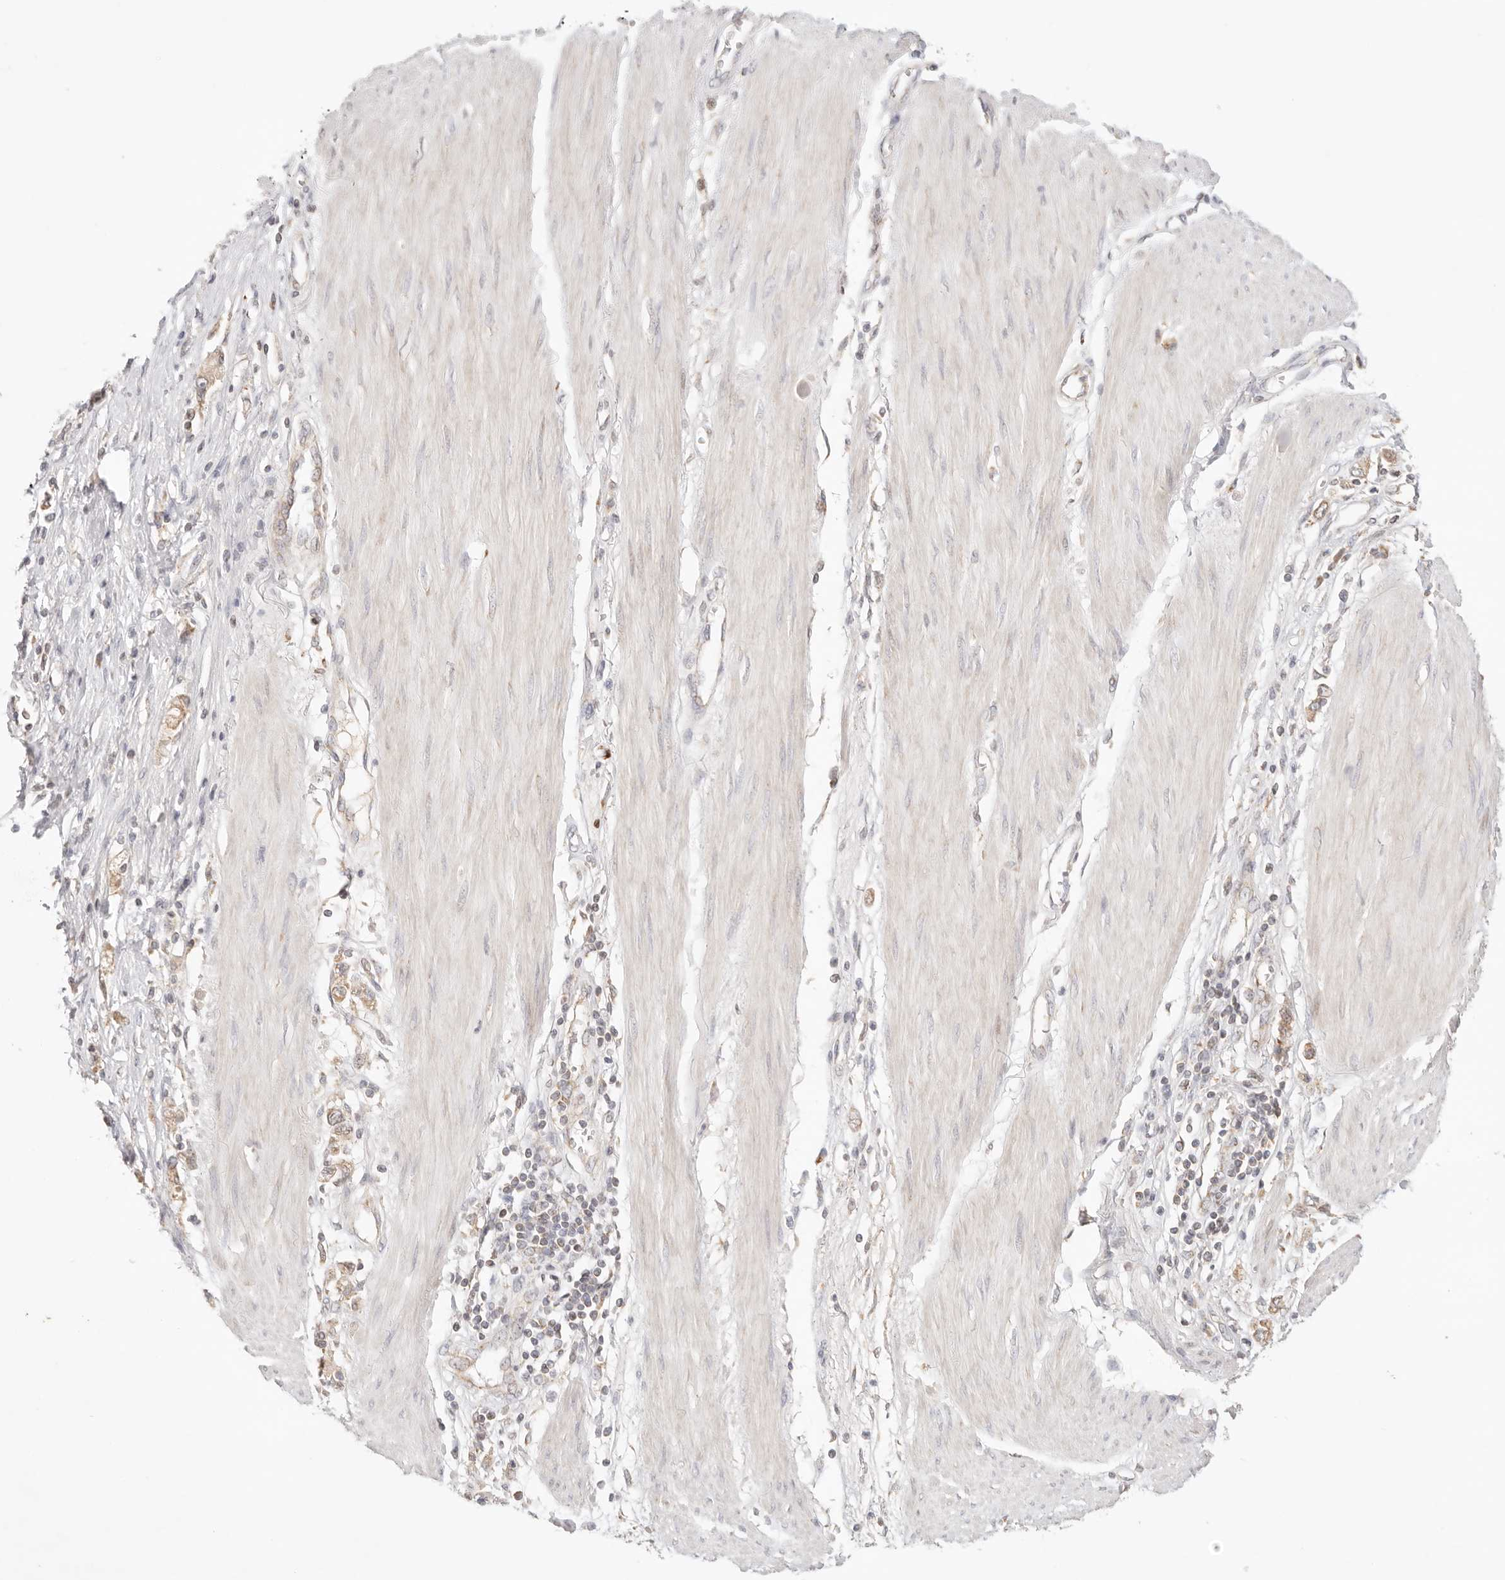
{"staining": {"intensity": "weak", "quantity": ">75%", "location": "cytoplasmic/membranous"}, "tissue": "stomach cancer", "cell_type": "Tumor cells", "image_type": "cancer", "snomed": [{"axis": "morphology", "description": "Adenocarcinoma, NOS"}, {"axis": "topography", "description": "Stomach"}], "caption": "A photomicrograph showing weak cytoplasmic/membranous expression in approximately >75% of tumor cells in stomach cancer, as visualized by brown immunohistochemical staining.", "gene": "COA6", "patient": {"sex": "female", "age": 76}}